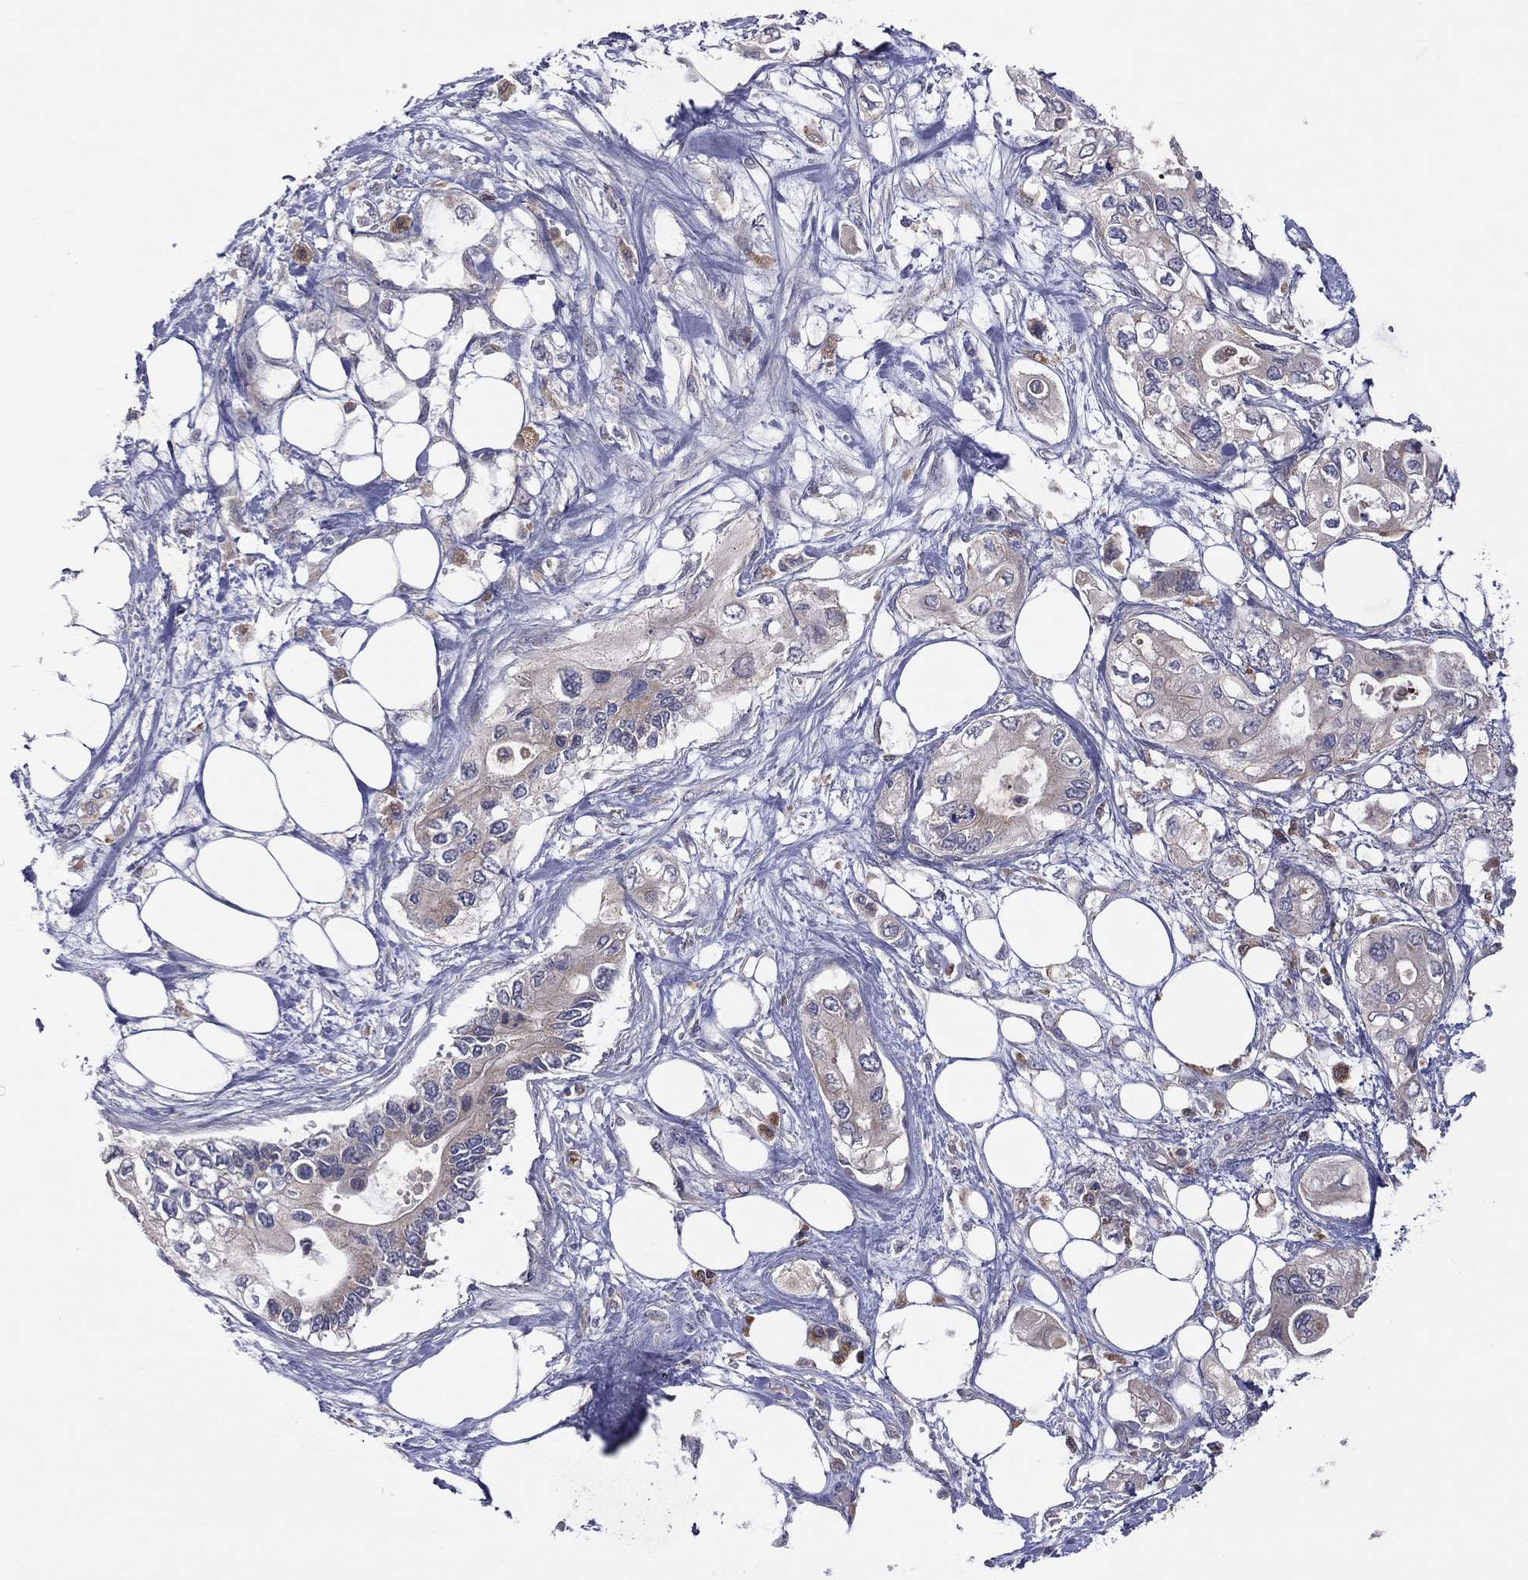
{"staining": {"intensity": "weak", "quantity": "<25%", "location": "cytoplasmic/membranous"}, "tissue": "pancreatic cancer", "cell_type": "Tumor cells", "image_type": "cancer", "snomed": [{"axis": "morphology", "description": "Adenocarcinoma, NOS"}, {"axis": "topography", "description": "Pancreas"}], "caption": "DAB immunohistochemical staining of adenocarcinoma (pancreatic) reveals no significant positivity in tumor cells.", "gene": "STARD3", "patient": {"sex": "female", "age": 63}}